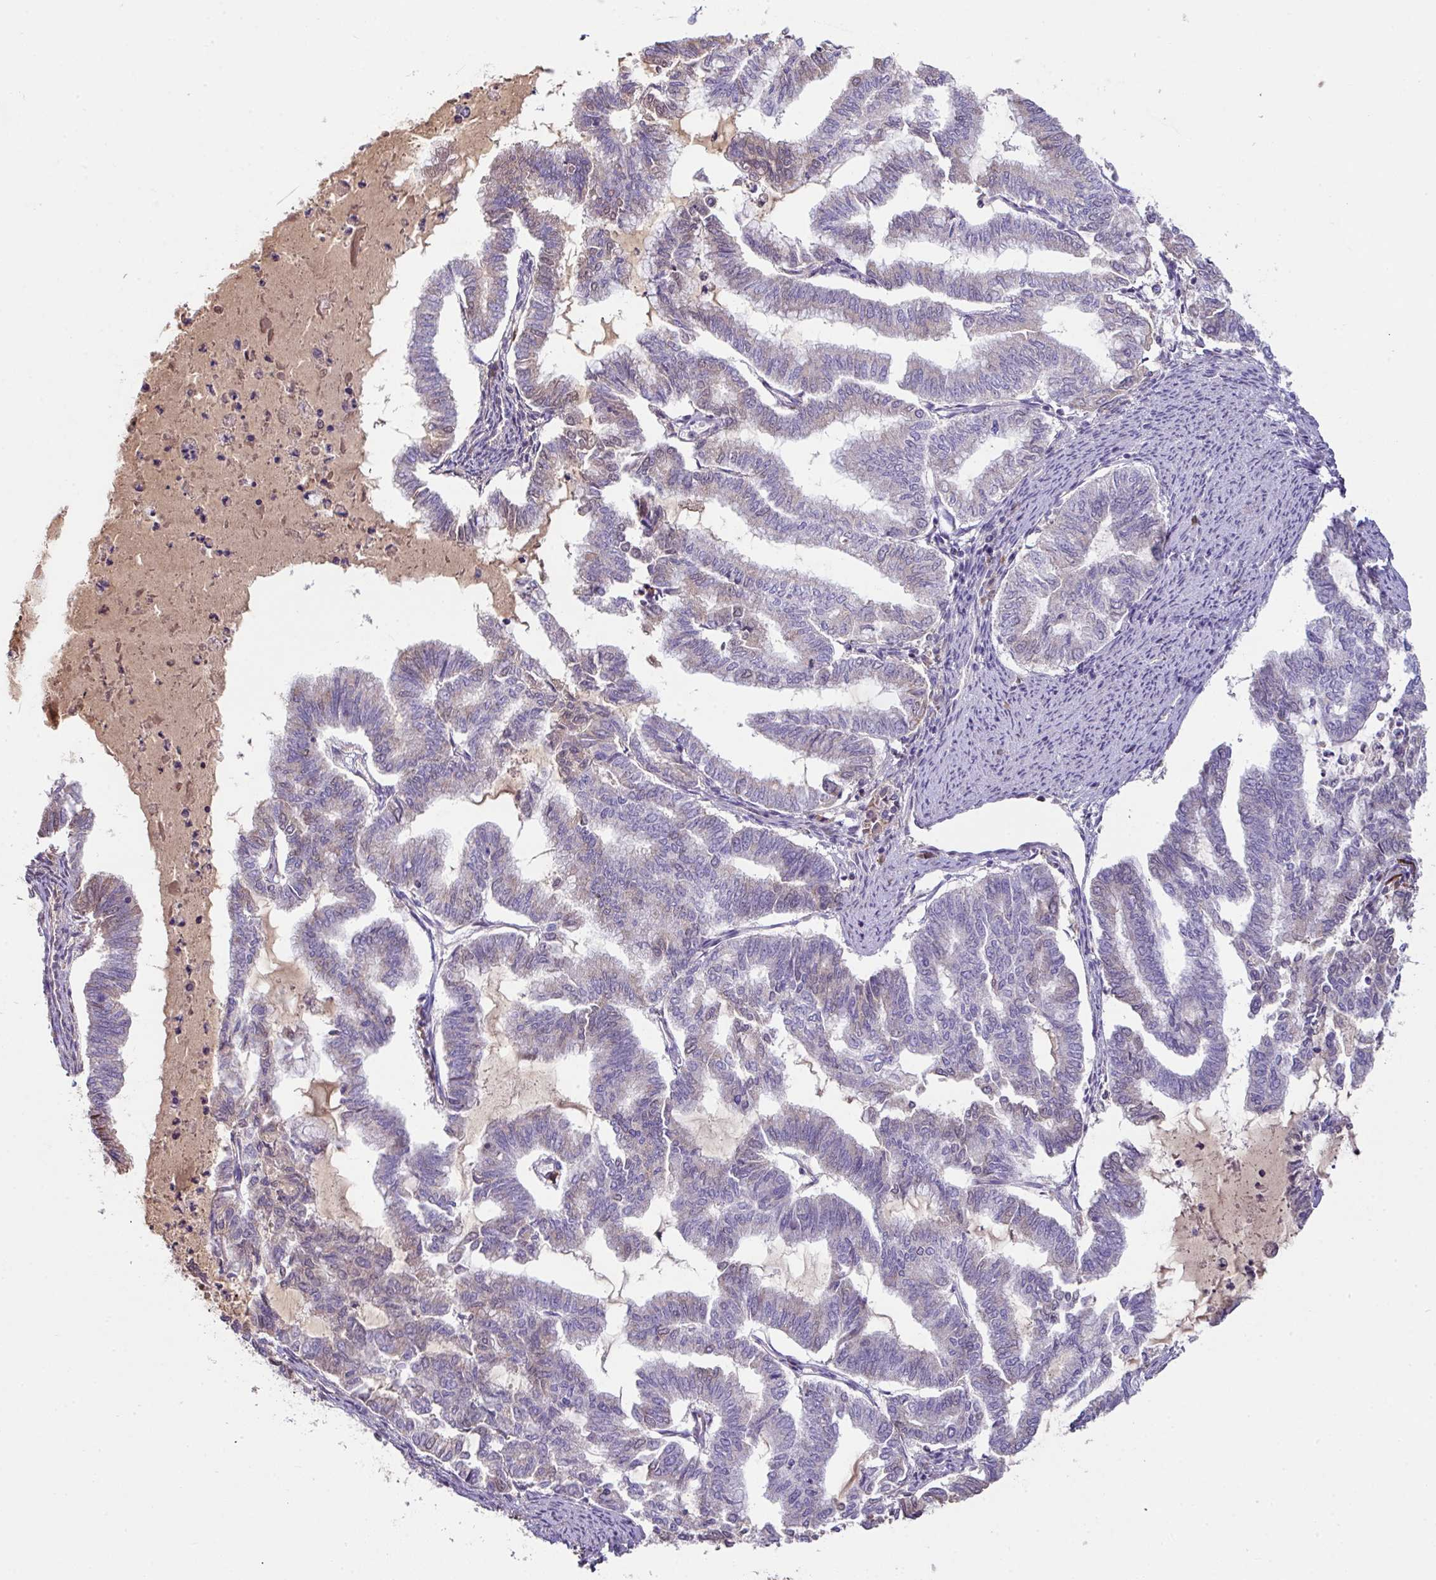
{"staining": {"intensity": "weak", "quantity": "<25%", "location": "cytoplasmic/membranous,nuclear"}, "tissue": "endometrial cancer", "cell_type": "Tumor cells", "image_type": "cancer", "snomed": [{"axis": "morphology", "description": "Adenocarcinoma, NOS"}, {"axis": "topography", "description": "Endometrium"}], "caption": "Immunohistochemistry histopathology image of human adenocarcinoma (endometrial) stained for a protein (brown), which displays no staining in tumor cells.", "gene": "SLAMF6", "patient": {"sex": "female", "age": 79}}